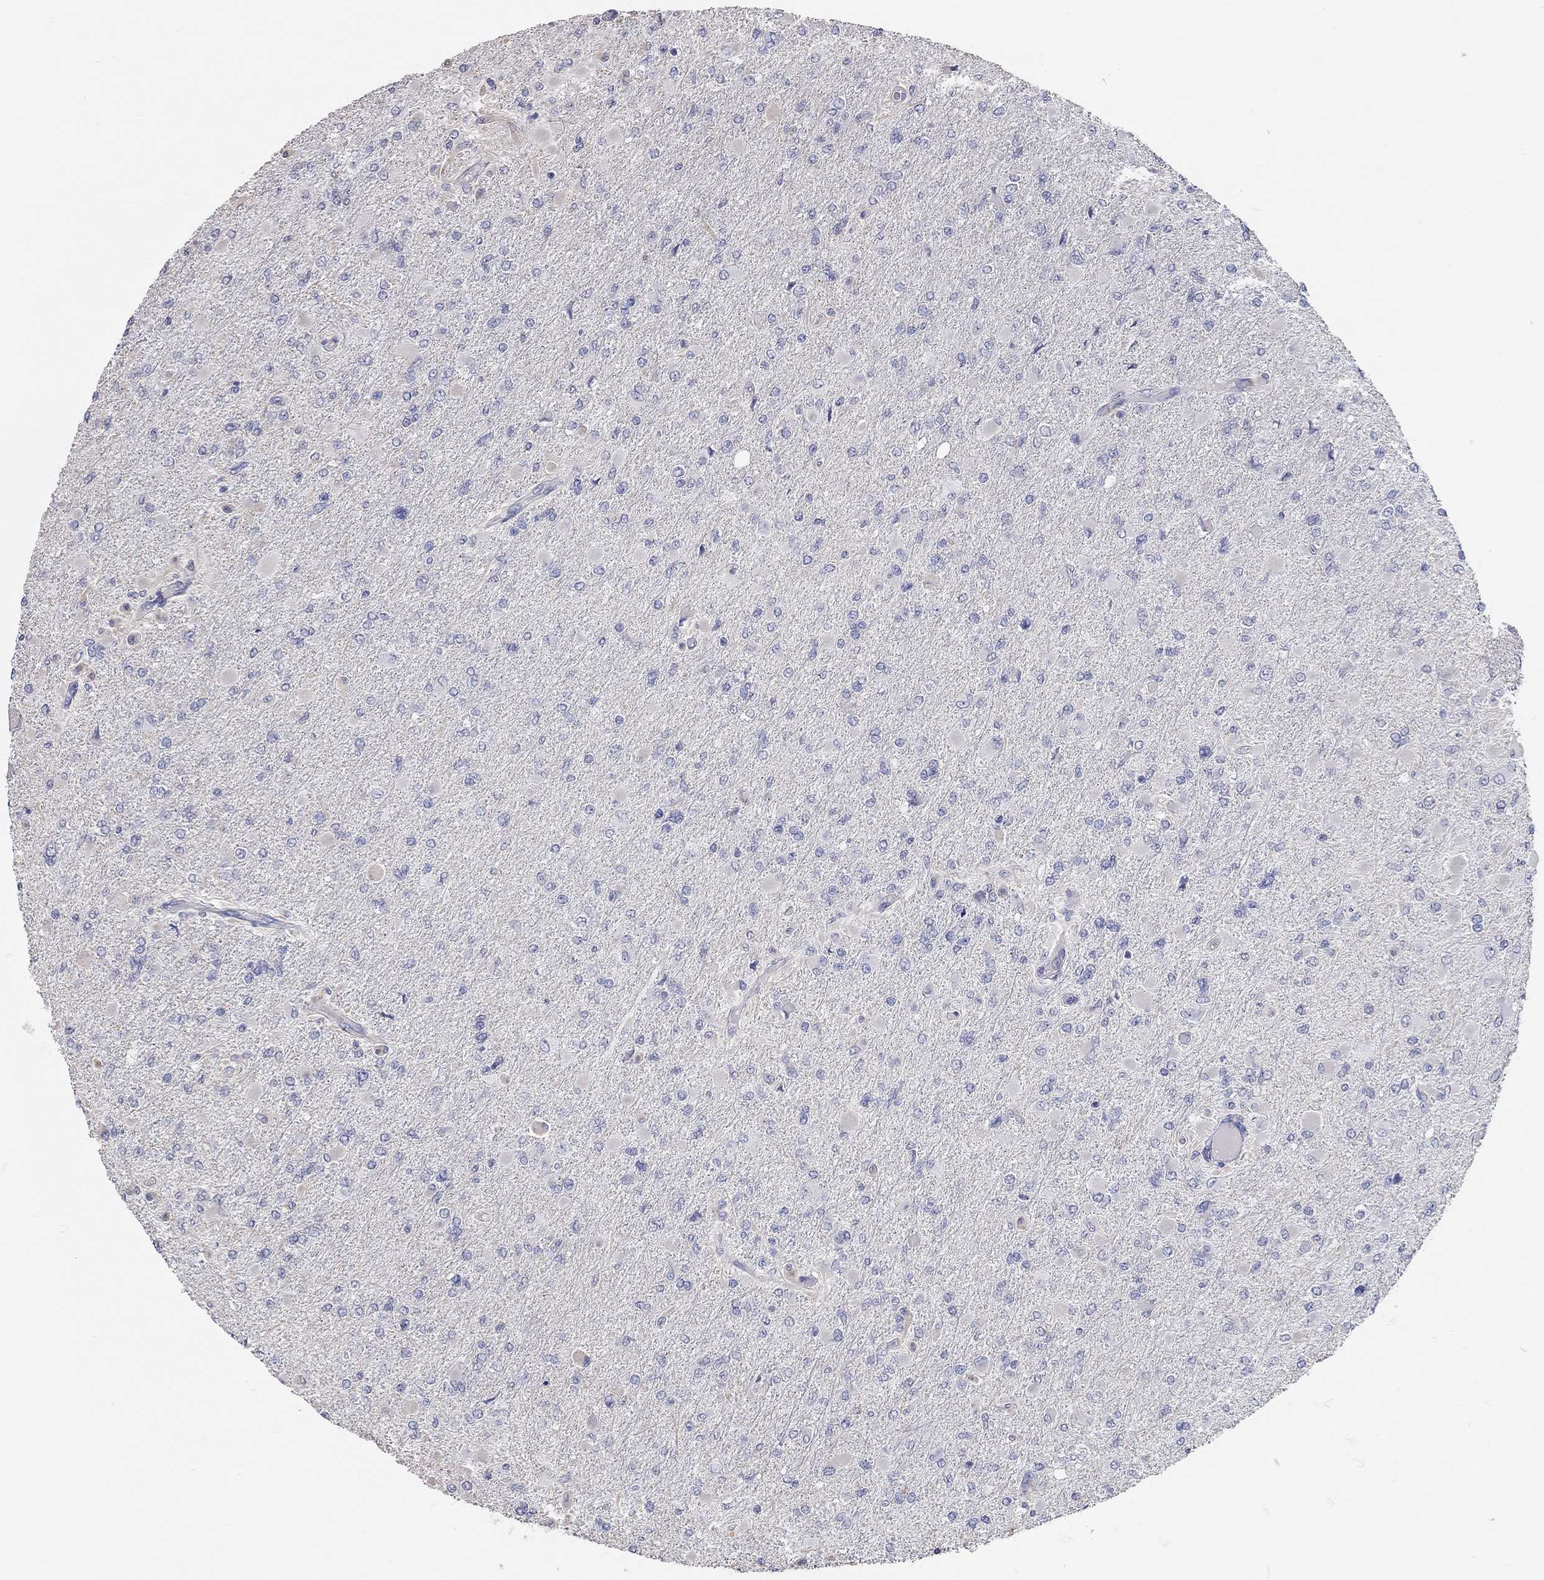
{"staining": {"intensity": "negative", "quantity": "none", "location": "none"}, "tissue": "glioma", "cell_type": "Tumor cells", "image_type": "cancer", "snomed": [{"axis": "morphology", "description": "Glioma, malignant, High grade"}, {"axis": "topography", "description": "Cerebral cortex"}], "caption": "The IHC micrograph has no significant expression in tumor cells of glioma tissue. (Brightfield microscopy of DAB (3,3'-diaminobenzidine) immunohistochemistry (IHC) at high magnification).", "gene": "C10orf90", "patient": {"sex": "female", "age": 36}}